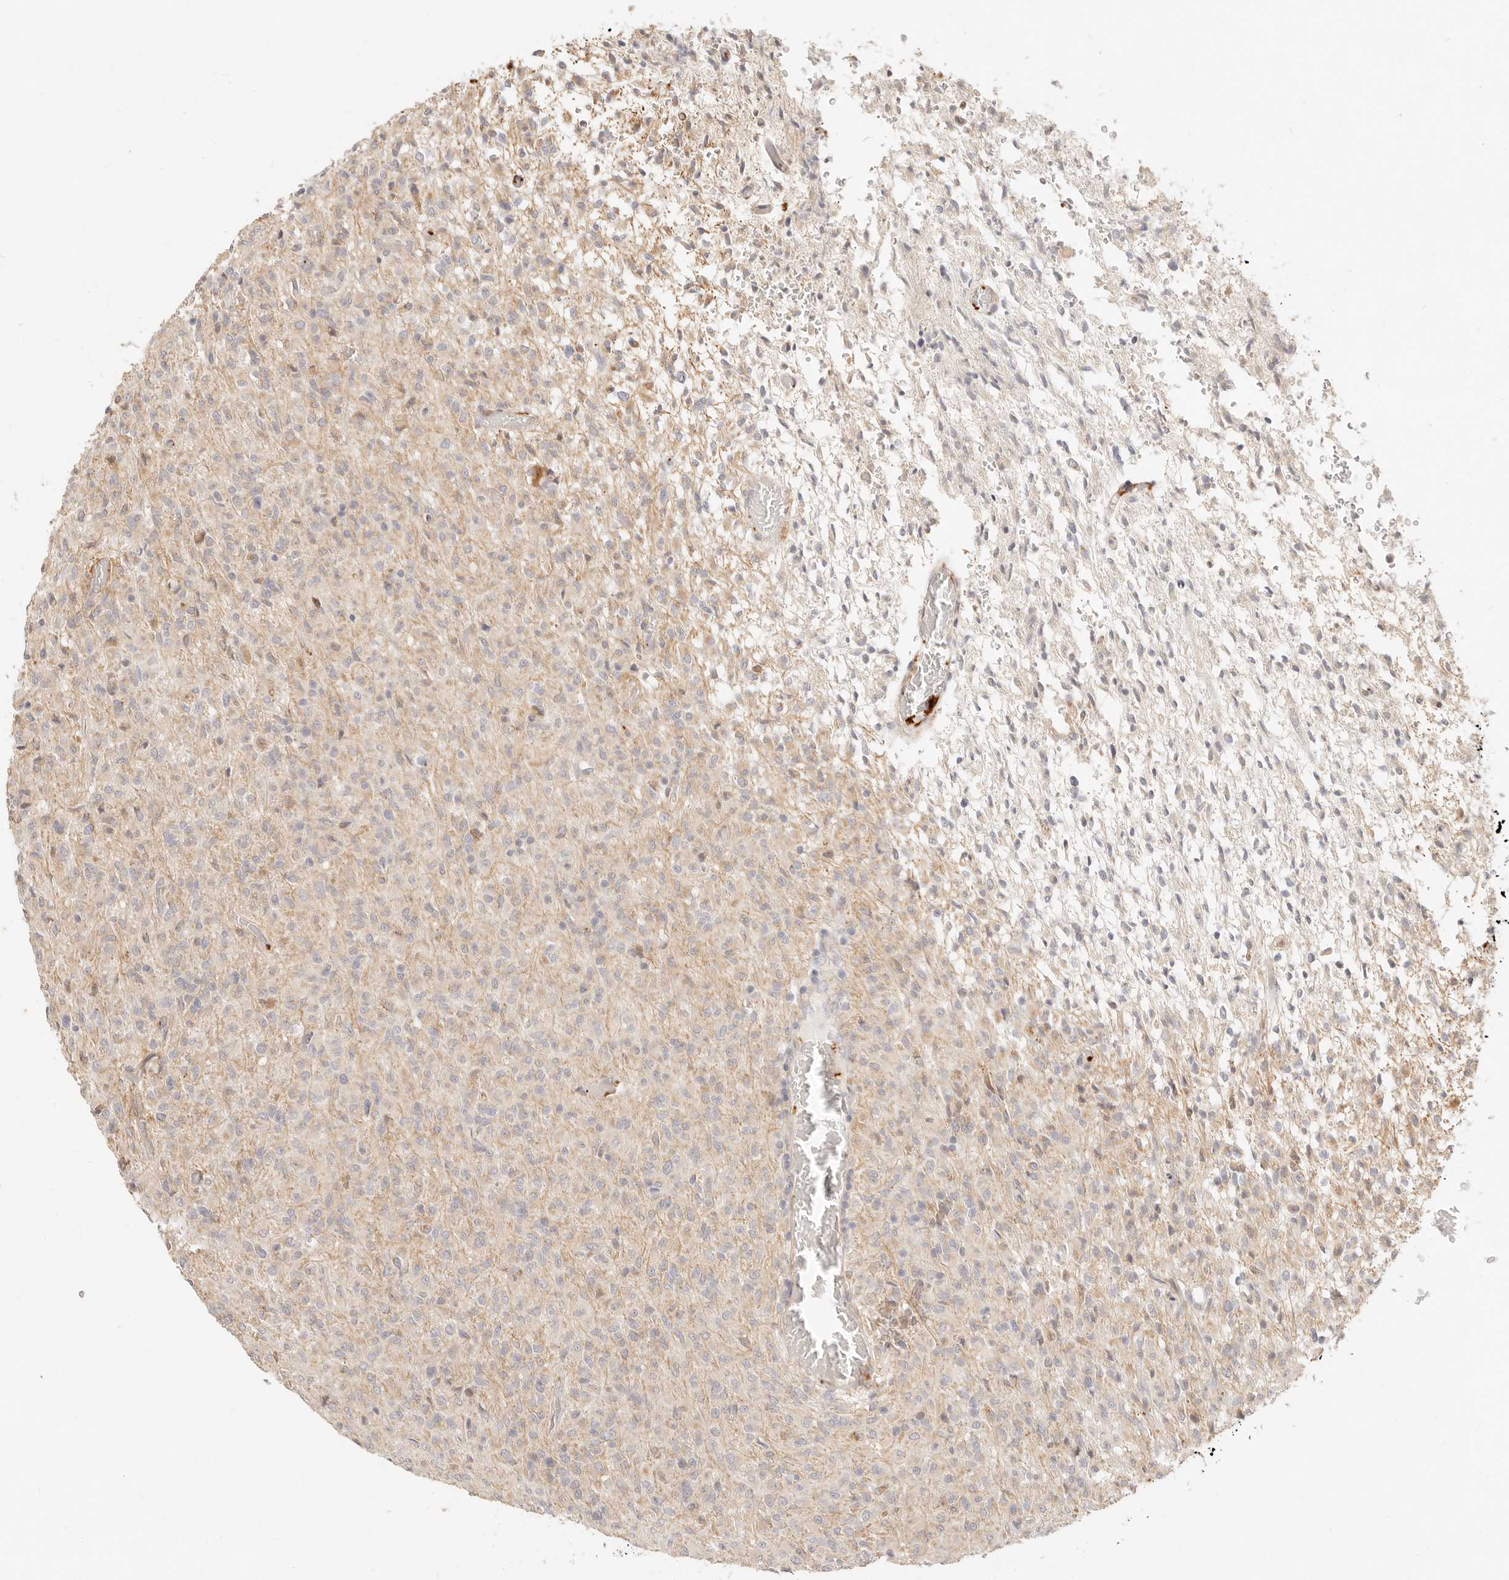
{"staining": {"intensity": "weak", "quantity": "<25%", "location": "cytoplasmic/membranous"}, "tissue": "glioma", "cell_type": "Tumor cells", "image_type": "cancer", "snomed": [{"axis": "morphology", "description": "Glioma, malignant, High grade"}, {"axis": "topography", "description": "Brain"}], "caption": "A micrograph of malignant glioma (high-grade) stained for a protein exhibits no brown staining in tumor cells.", "gene": "UBXN10", "patient": {"sex": "female", "age": 57}}